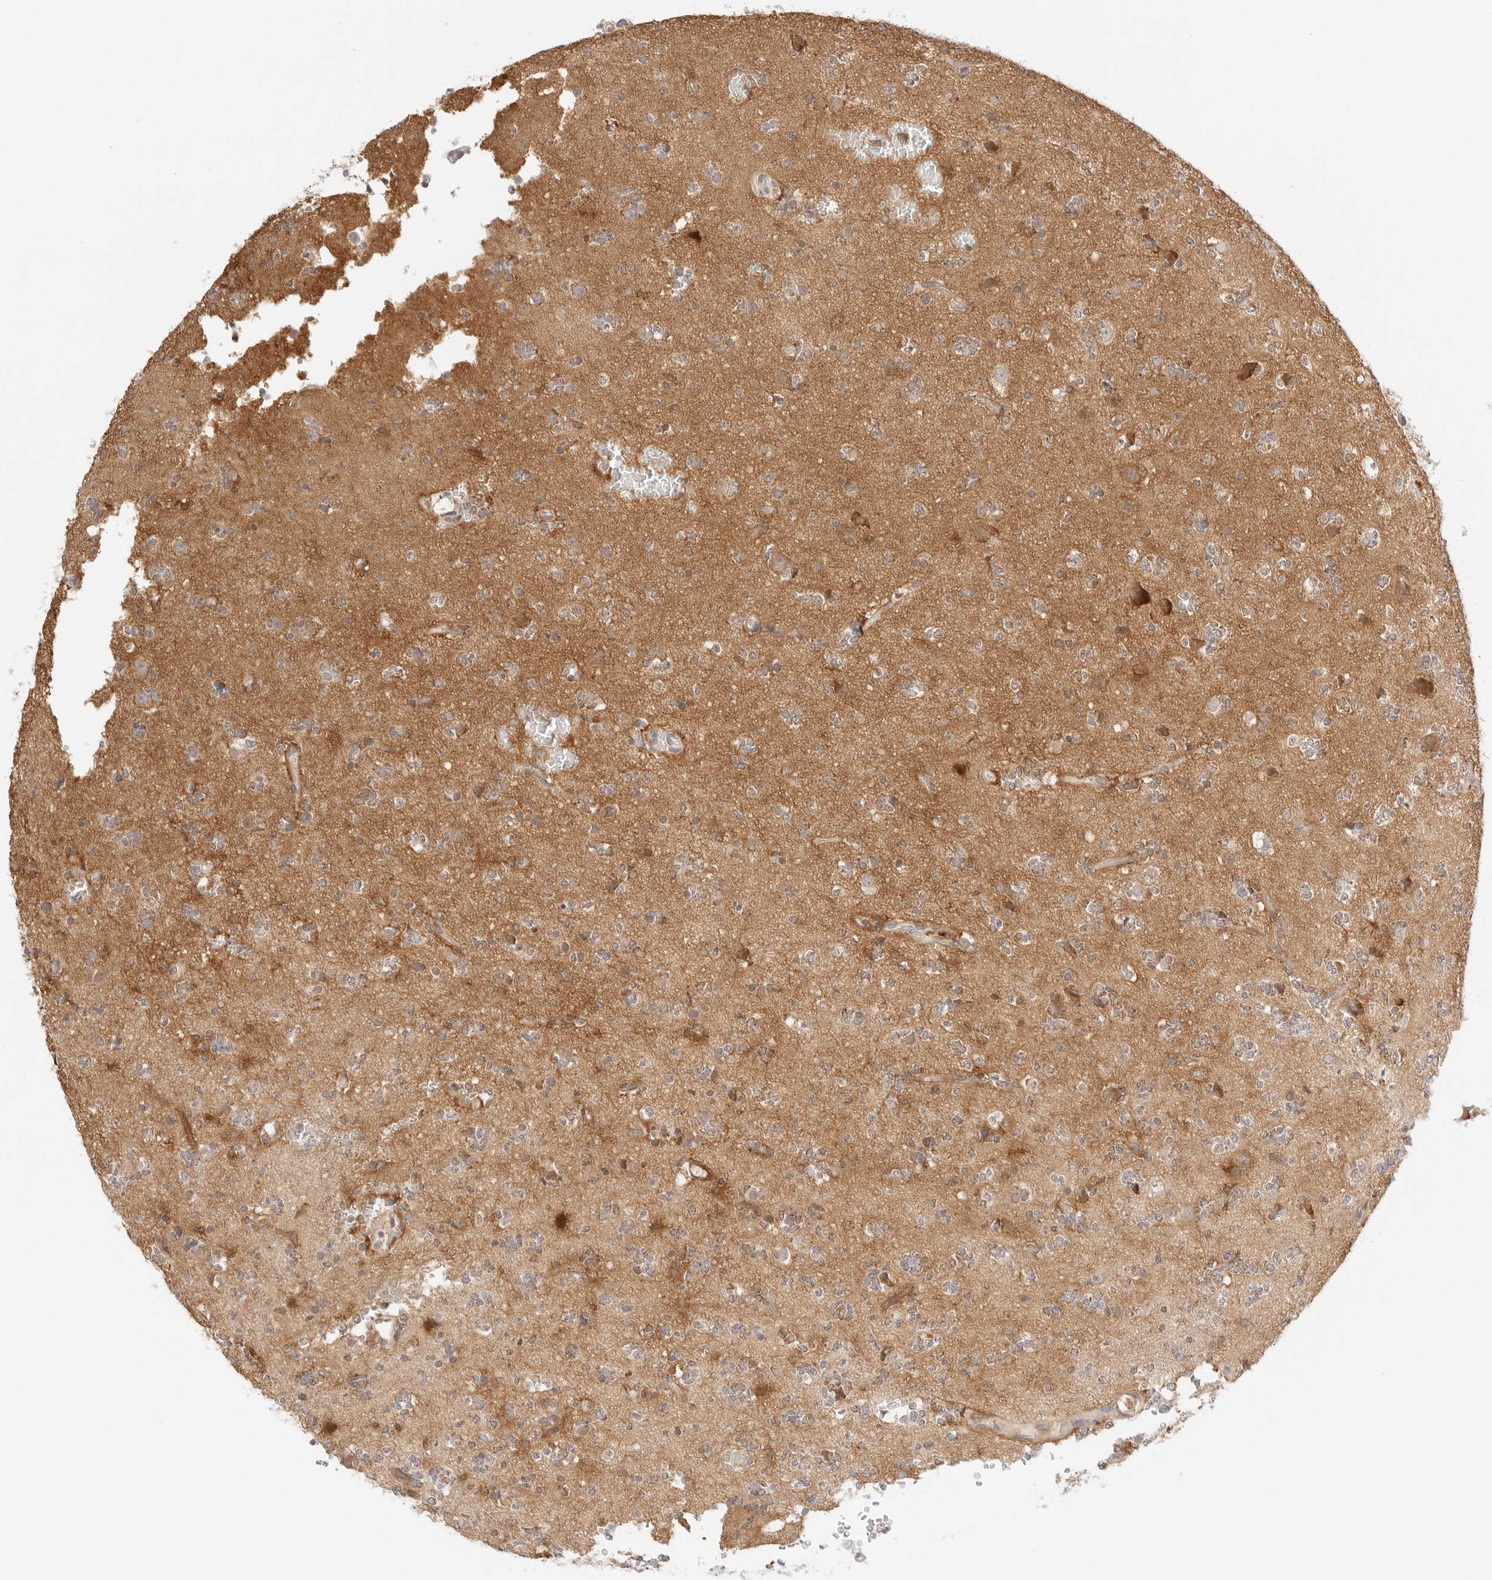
{"staining": {"intensity": "moderate", "quantity": "<25%", "location": "cytoplasmic/membranous"}, "tissue": "glioma", "cell_type": "Tumor cells", "image_type": "cancer", "snomed": [{"axis": "morphology", "description": "Glioma, malignant, High grade"}, {"axis": "topography", "description": "Brain"}], "caption": "Protein expression analysis of glioma demonstrates moderate cytoplasmic/membranous expression in approximately <25% of tumor cells.", "gene": "ERO1B", "patient": {"sex": "female", "age": 62}}